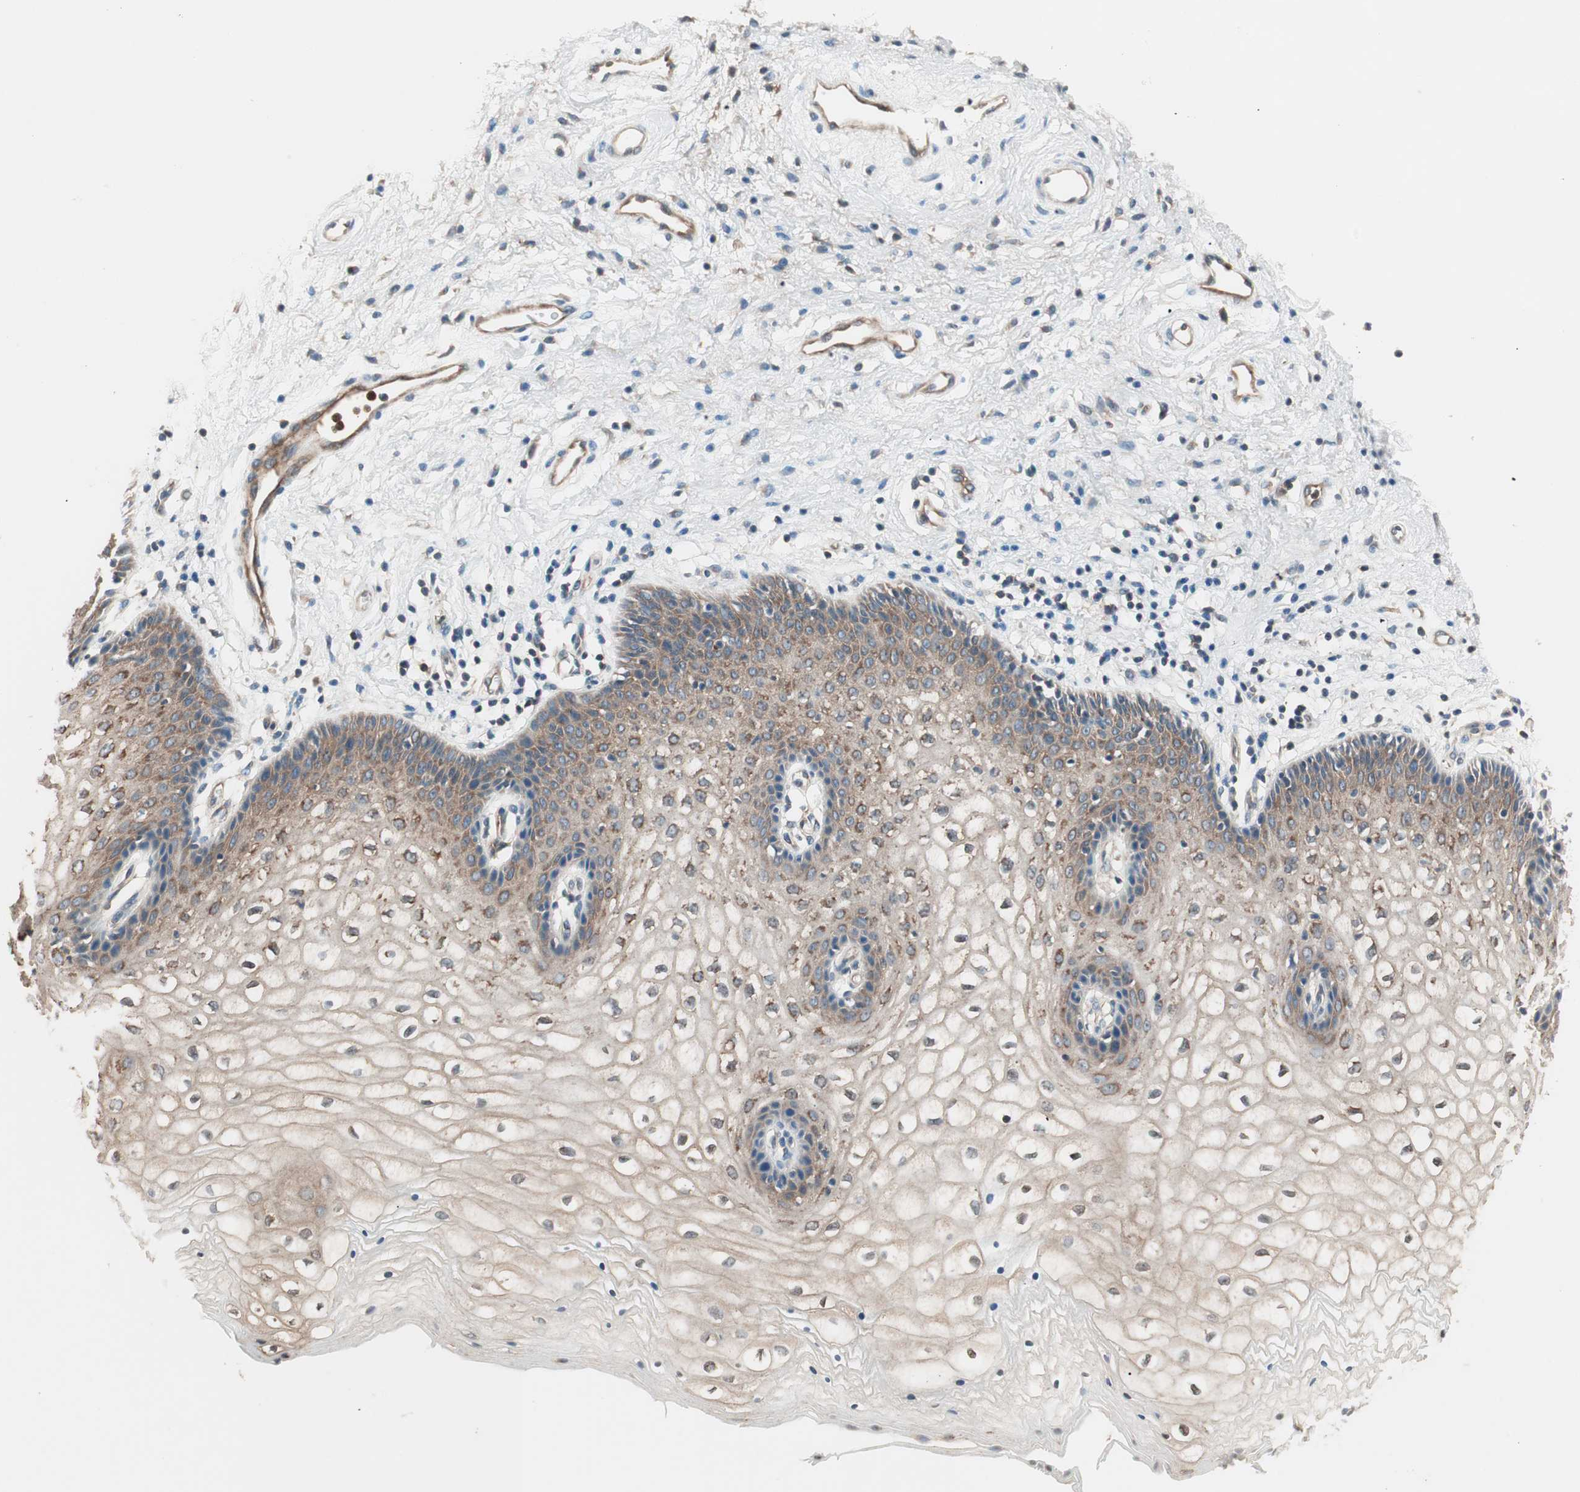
{"staining": {"intensity": "moderate", "quantity": ">75%", "location": "cytoplasmic/membranous"}, "tissue": "vagina", "cell_type": "Squamous epithelial cells", "image_type": "normal", "snomed": [{"axis": "morphology", "description": "Normal tissue, NOS"}, {"axis": "topography", "description": "Vagina"}], "caption": "This is a photomicrograph of IHC staining of unremarkable vagina, which shows moderate expression in the cytoplasmic/membranous of squamous epithelial cells.", "gene": "TSG101", "patient": {"sex": "female", "age": 34}}